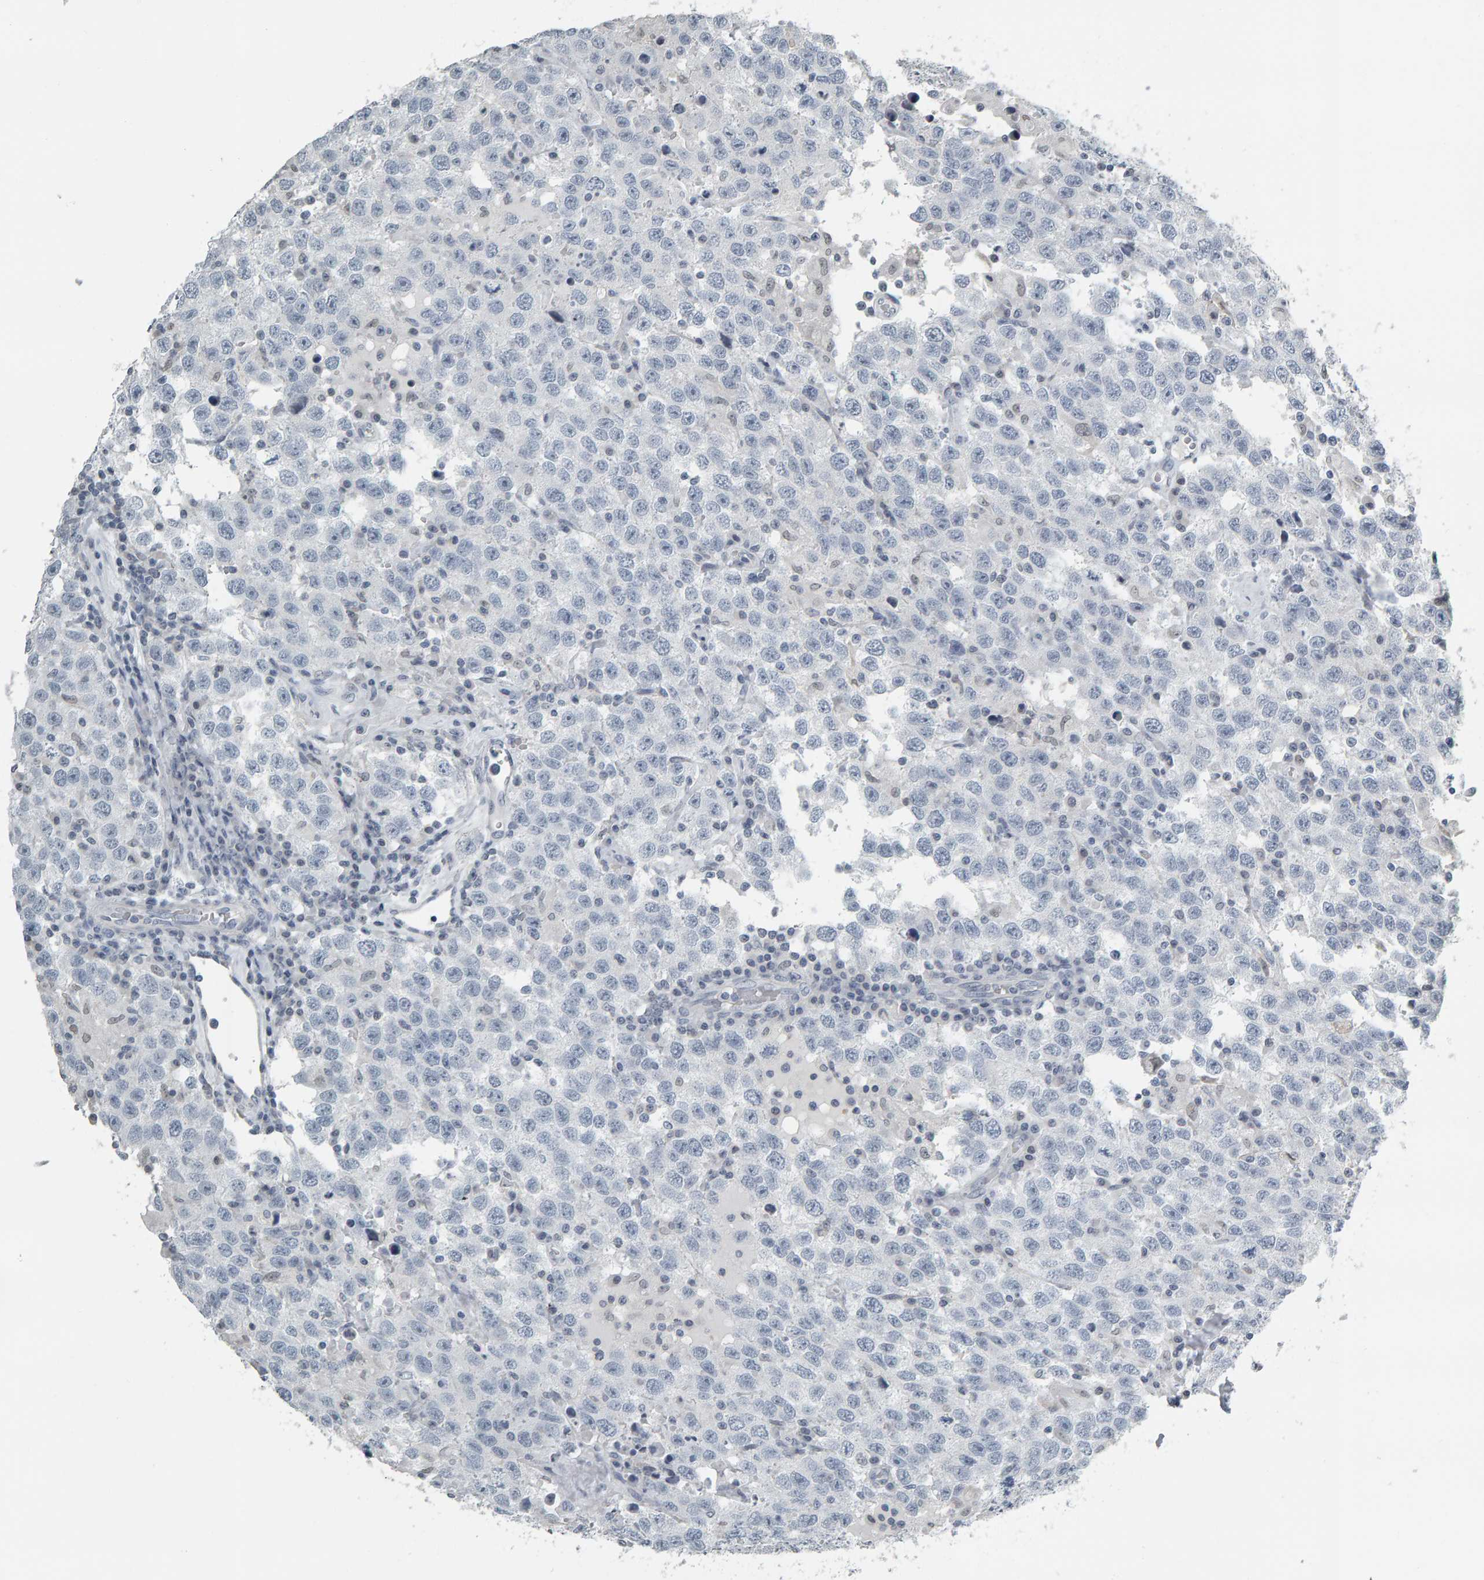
{"staining": {"intensity": "negative", "quantity": "none", "location": "none"}, "tissue": "testis cancer", "cell_type": "Tumor cells", "image_type": "cancer", "snomed": [{"axis": "morphology", "description": "Seminoma, NOS"}, {"axis": "topography", "description": "Testis"}], "caption": "This is an IHC photomicrograph of human testis seminoma. There is no positivity in tumor cells.", "gene": "PYY", "patient": {"sex": "male", "age": 41}}